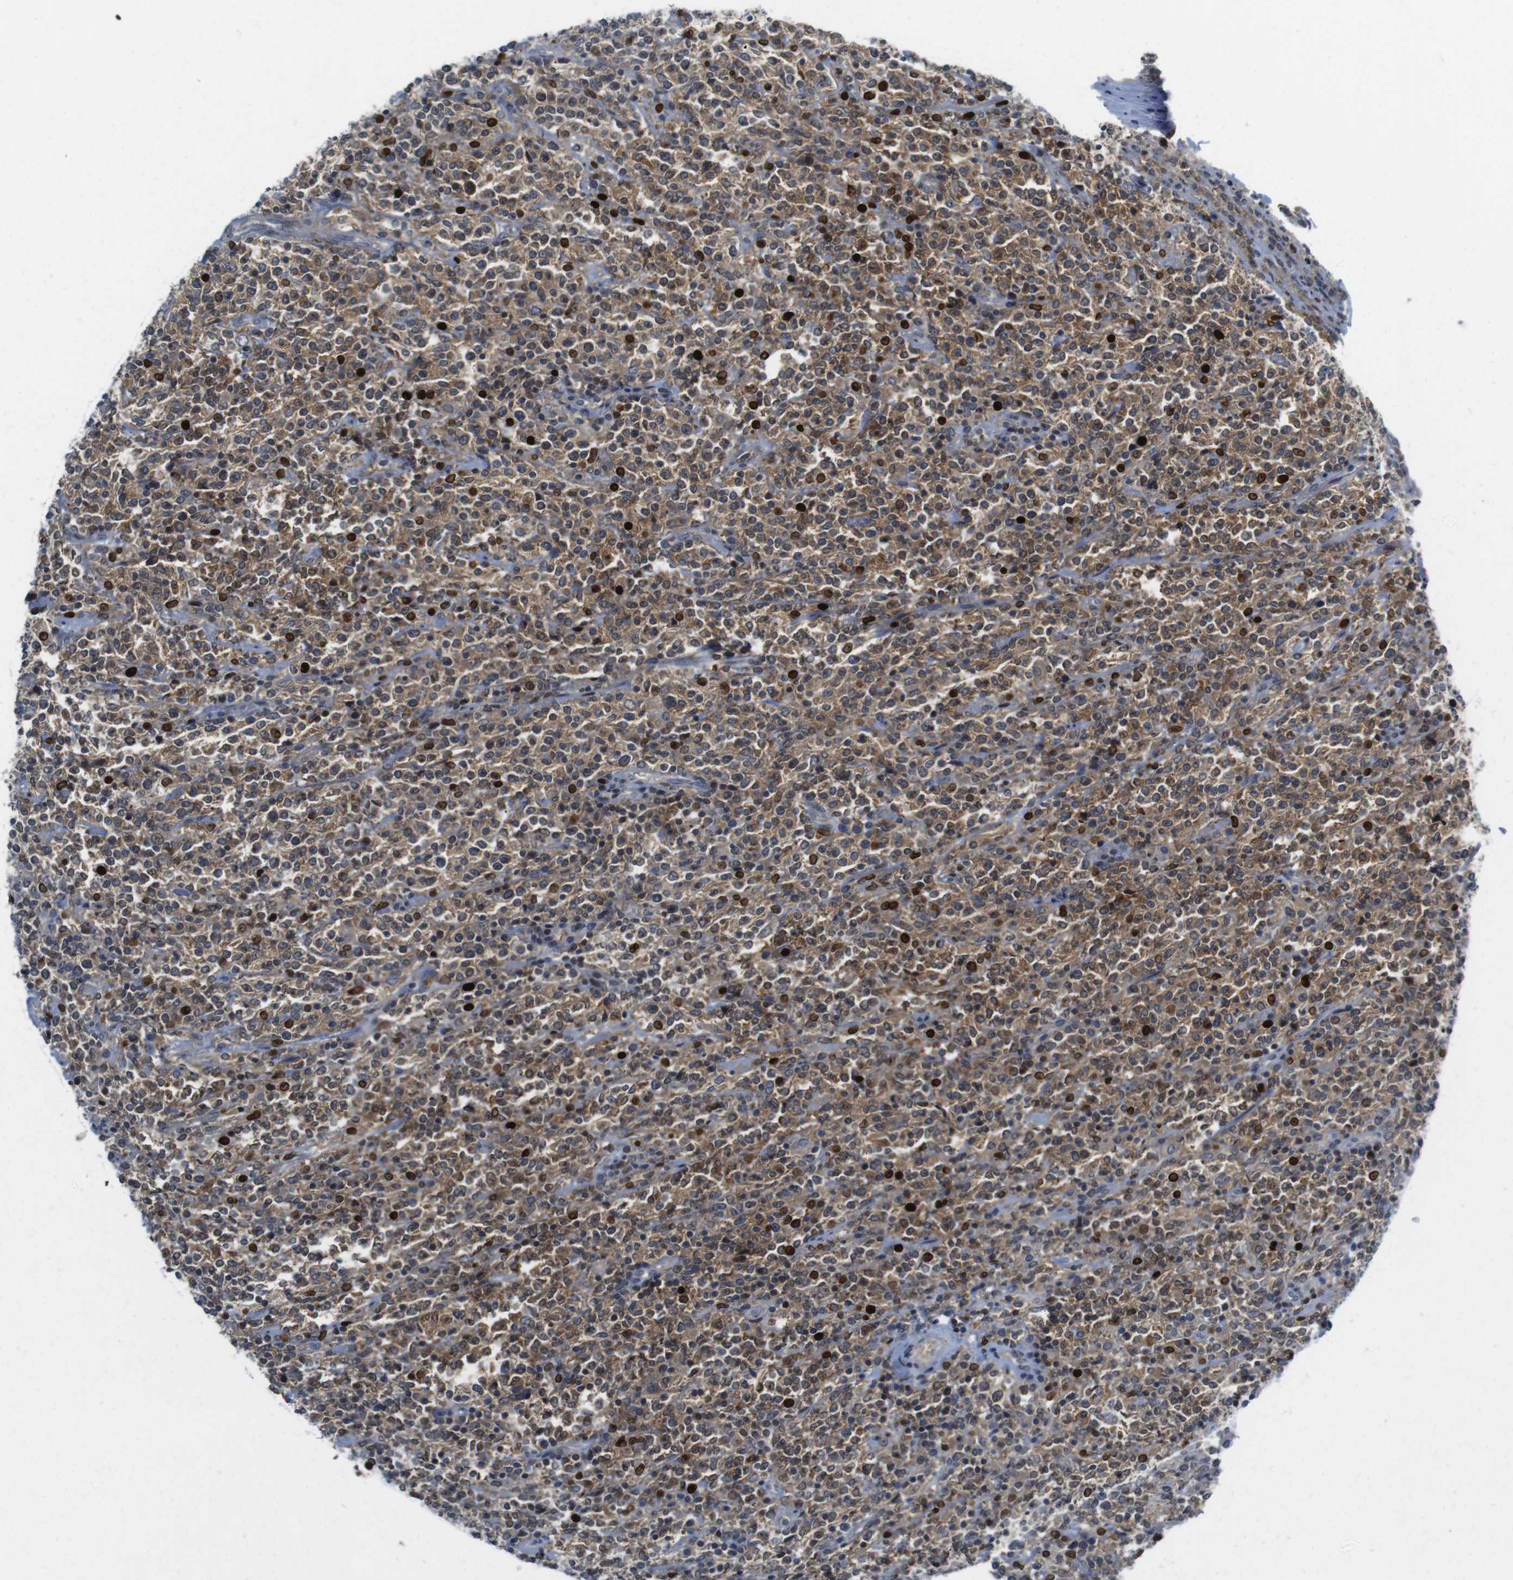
{"staining": {"intensity": "moderate", "quantity": ">75%", "location": "cytoplasmic/membranous,nuclear"}, "tissue": "lymphoma", "cell_type": "Tumor cells", "image_type": "cancer", "snomed": [{"axis": "morphology", "description": "Malignant lymphoma, non-Hodgkin's type, High grade"}, {"axis": "topography", "description": "Soft tissue"}], "caption": "Immunohistochemical staining of human malignant lymphoma, non-Hodgkin's type (high-grade) reveals medium levels of moderate cytoplasmic/membranous and nuclear protein positivity in about >75% of tumor cells.", "gene": "RCC1", "patient": {"sex": "male", "age": 18}}